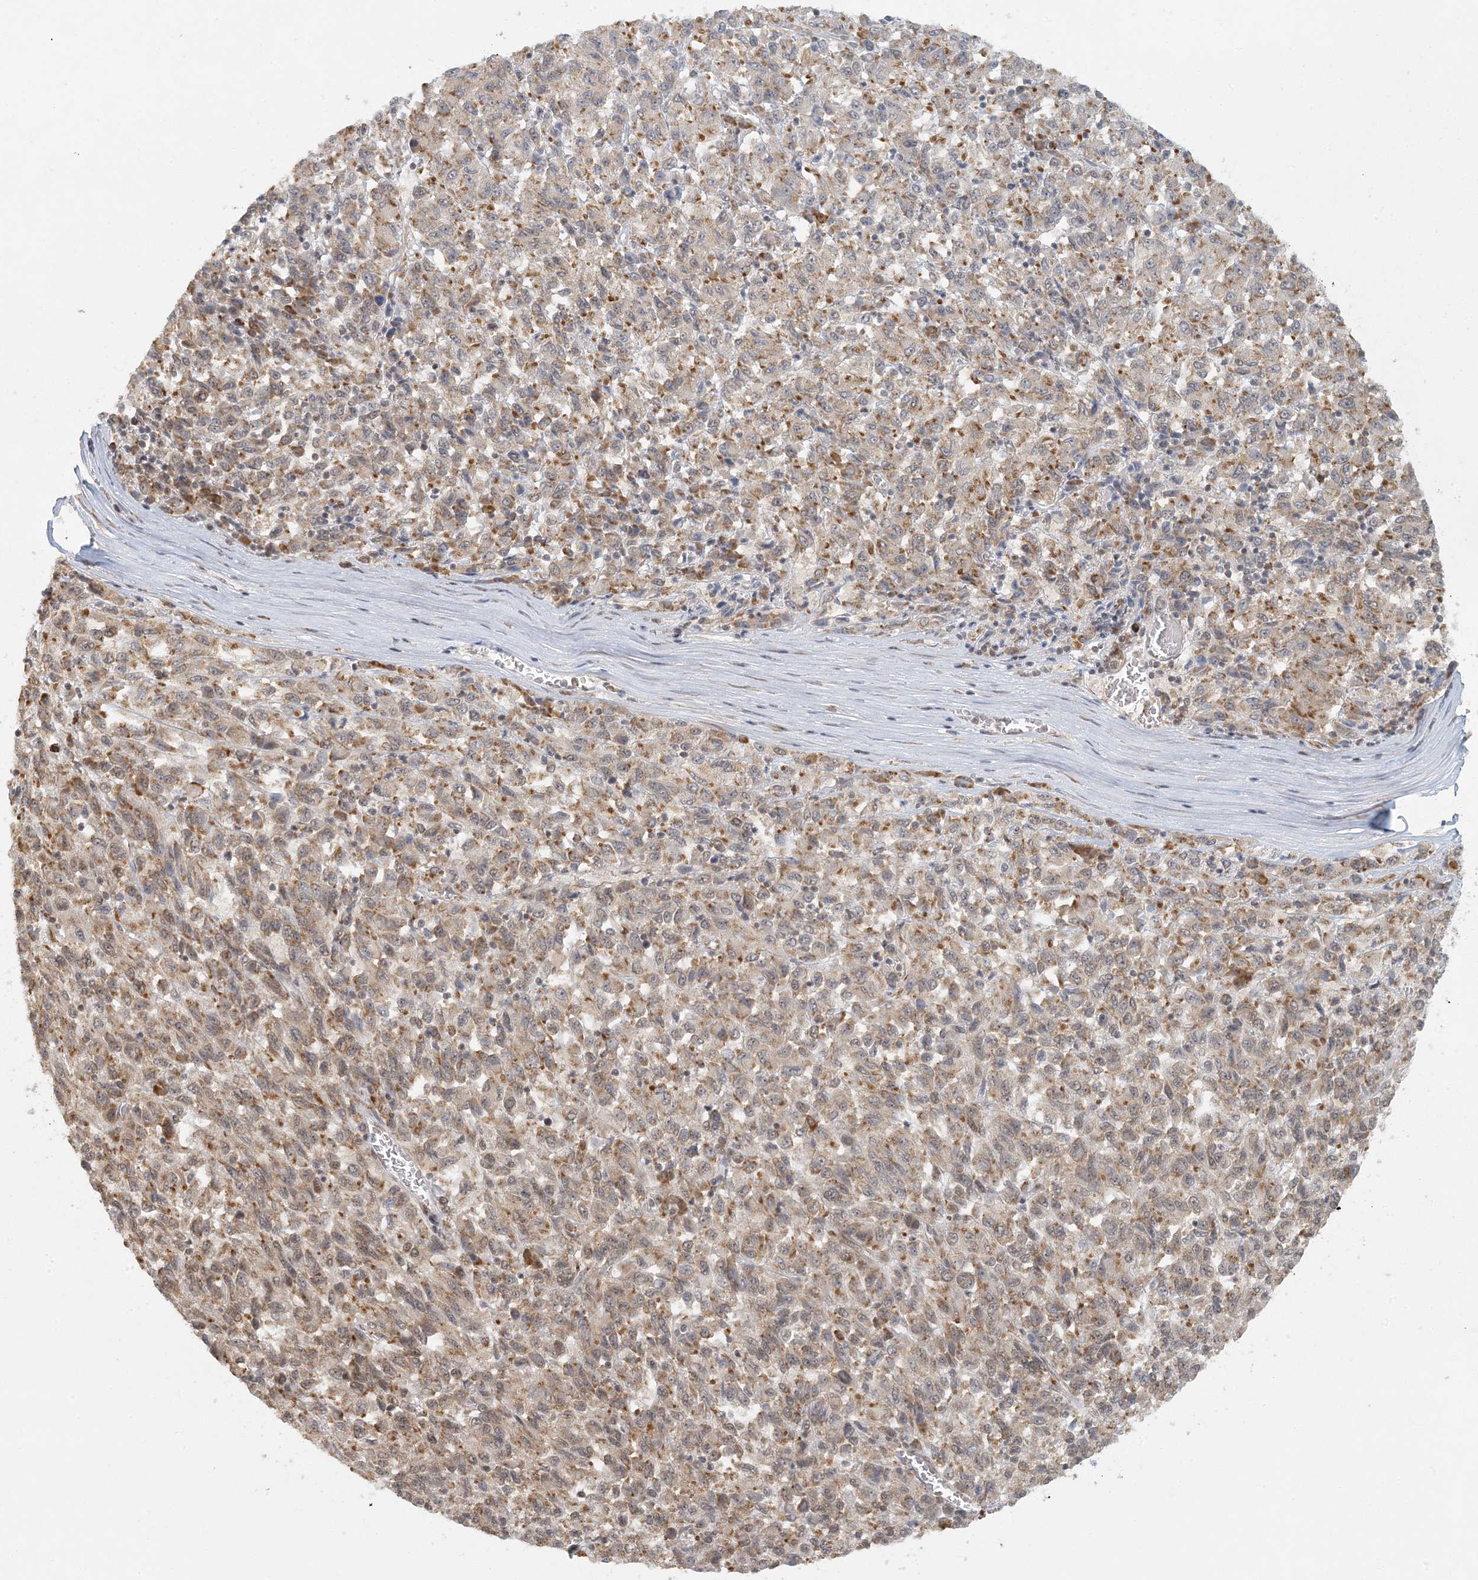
{"staining": {"intensity": "moderate", "quantity": ">75%", "location": "cytoplasmic/membranous,nuclear"}, "tissue": "melanoma", "cell_type": "Tumor cells", "image_type": "cancer", "snomed": [{"axis": "morphology", "description": "Malignant melanoma, Metastatic site"}, {"axis": "topography", "description": "Lung"}], "caption": "Immunohistochemical staining of malignant melanoma (metastatic site) reveals medium levels of moderate cytoplasmic/membranous and nuclear staining in about >75% of tumor cells.", "gene": "AK9", "patient": {"sex": "male", "age": 64}}